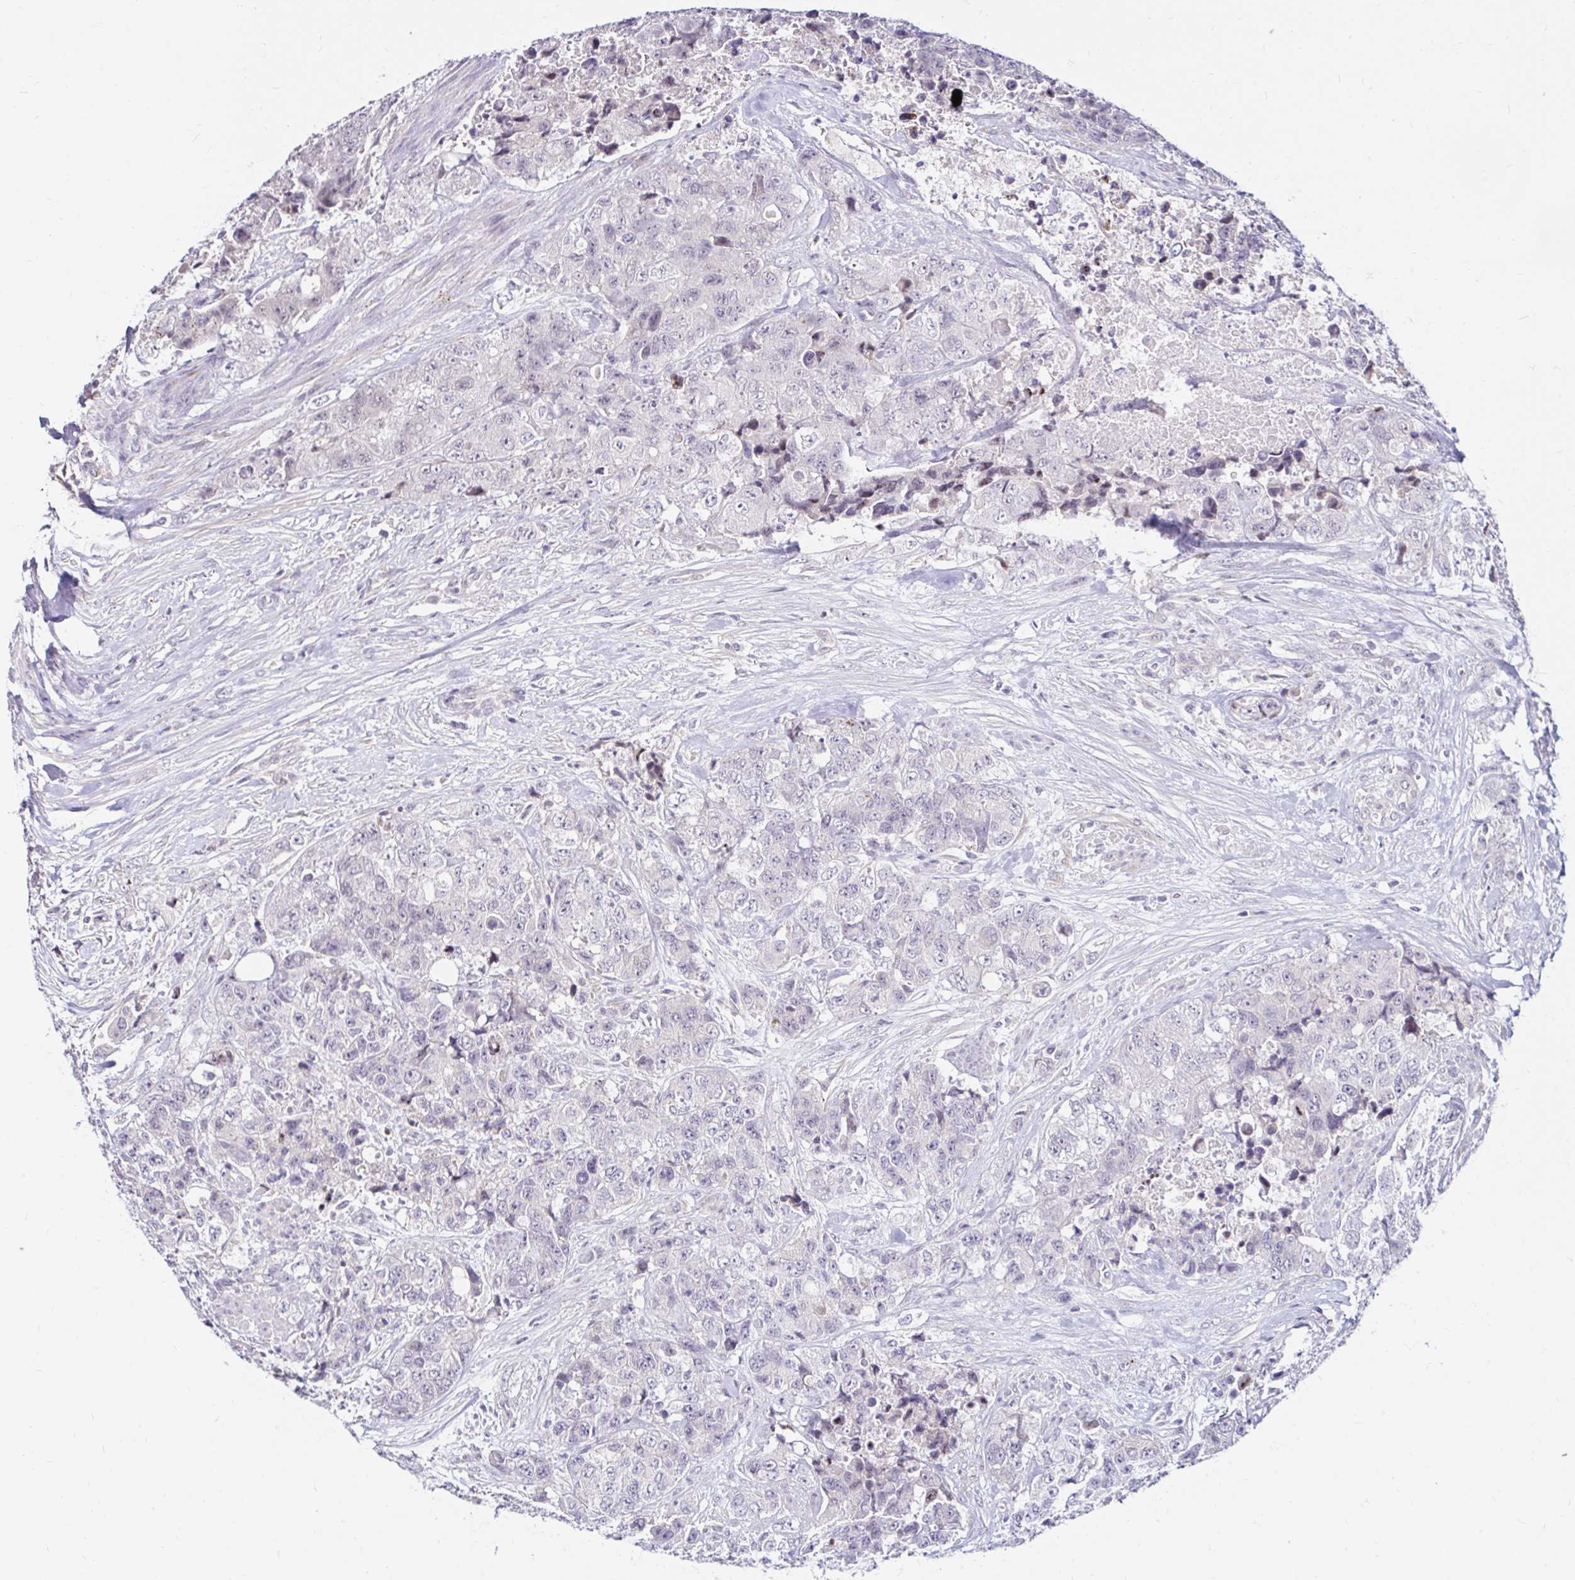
{"staining": {"intensity": "negative", "quantity": "none", "location": "none"}, "tissue": "urothelial cancer", "cell_type": "Tumor cells", "image_type": "cancer", "snomed": [{"axis": "morphology", "description": "Urothelial carcinoma, High grade"}, {"axis": "topography", "description": "Urinary bladder"}], "caption": "Urothelial carcinoma (high-grade) was stained to show a protein in brown. There is no significant staining in tumor cells. (Stains: DAB (3,3'-diaminobenzidine) immunohistochemistry with hematoxylin counter stain, Microscopy: brightfield microscopy at high magnification).", "gene": "GUCY1A1", "patient": {"sex": "female", "age": 78}}